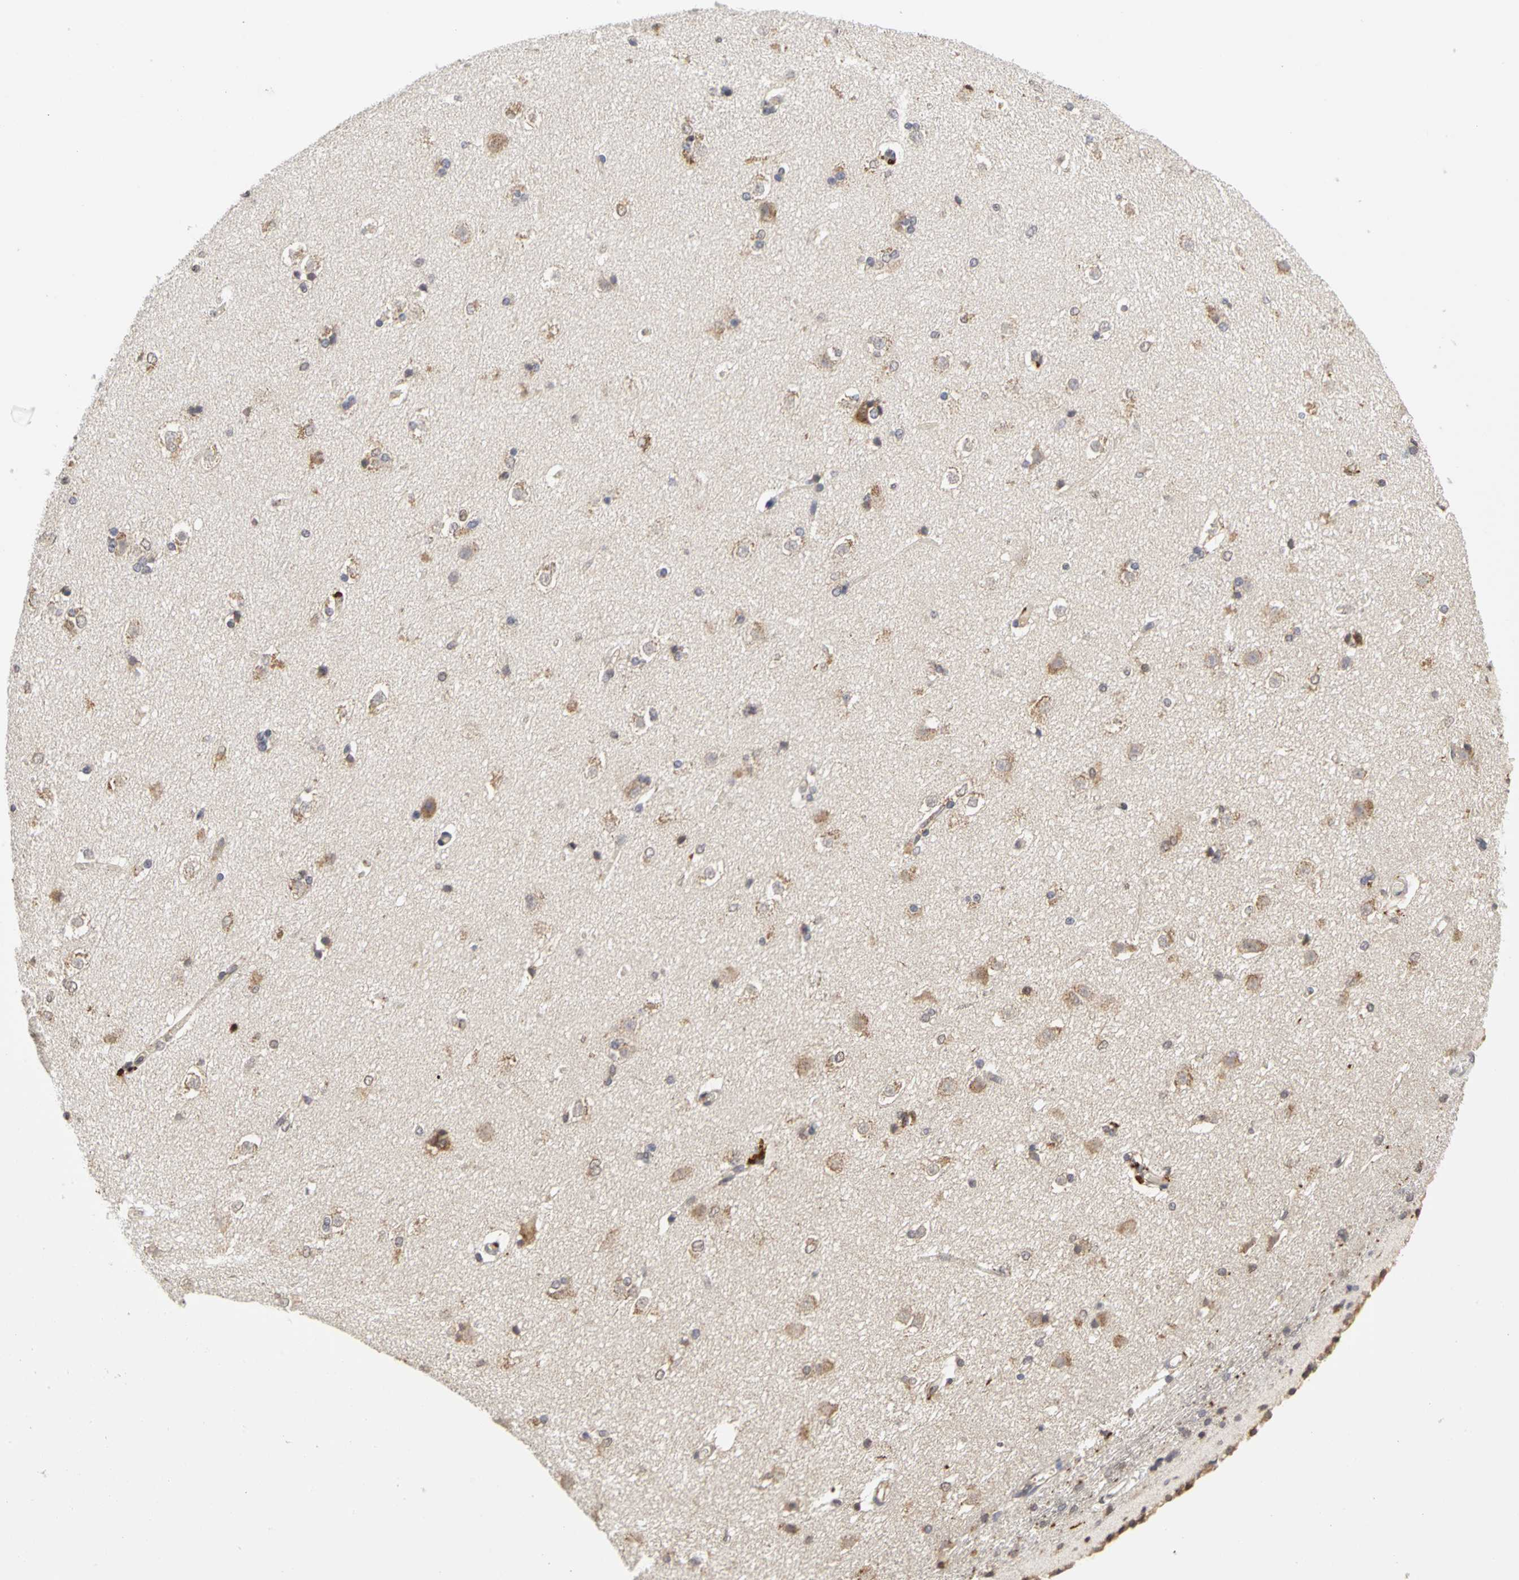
{"staining": {"intensity": "moderate", "quantity": "25%-75%", "location": "cytoplasmic/membranous,nuclear"}, "tissue": "caudate", "cell_type": "Glial cells", "image_type": "normal", "snomed": [{"axis": "morphology", "description": "Normal tissue, NOS"}, {"axis": "topography", "description": "Lateral ventricle wall"}], "caption": "An image of caudate stained for a protein shows moderate cytoplasmic/membranous,nuclear brown staining in glial cells.", "gene": "IRAK1", "patient": {"sex": "female", "age": 19}}